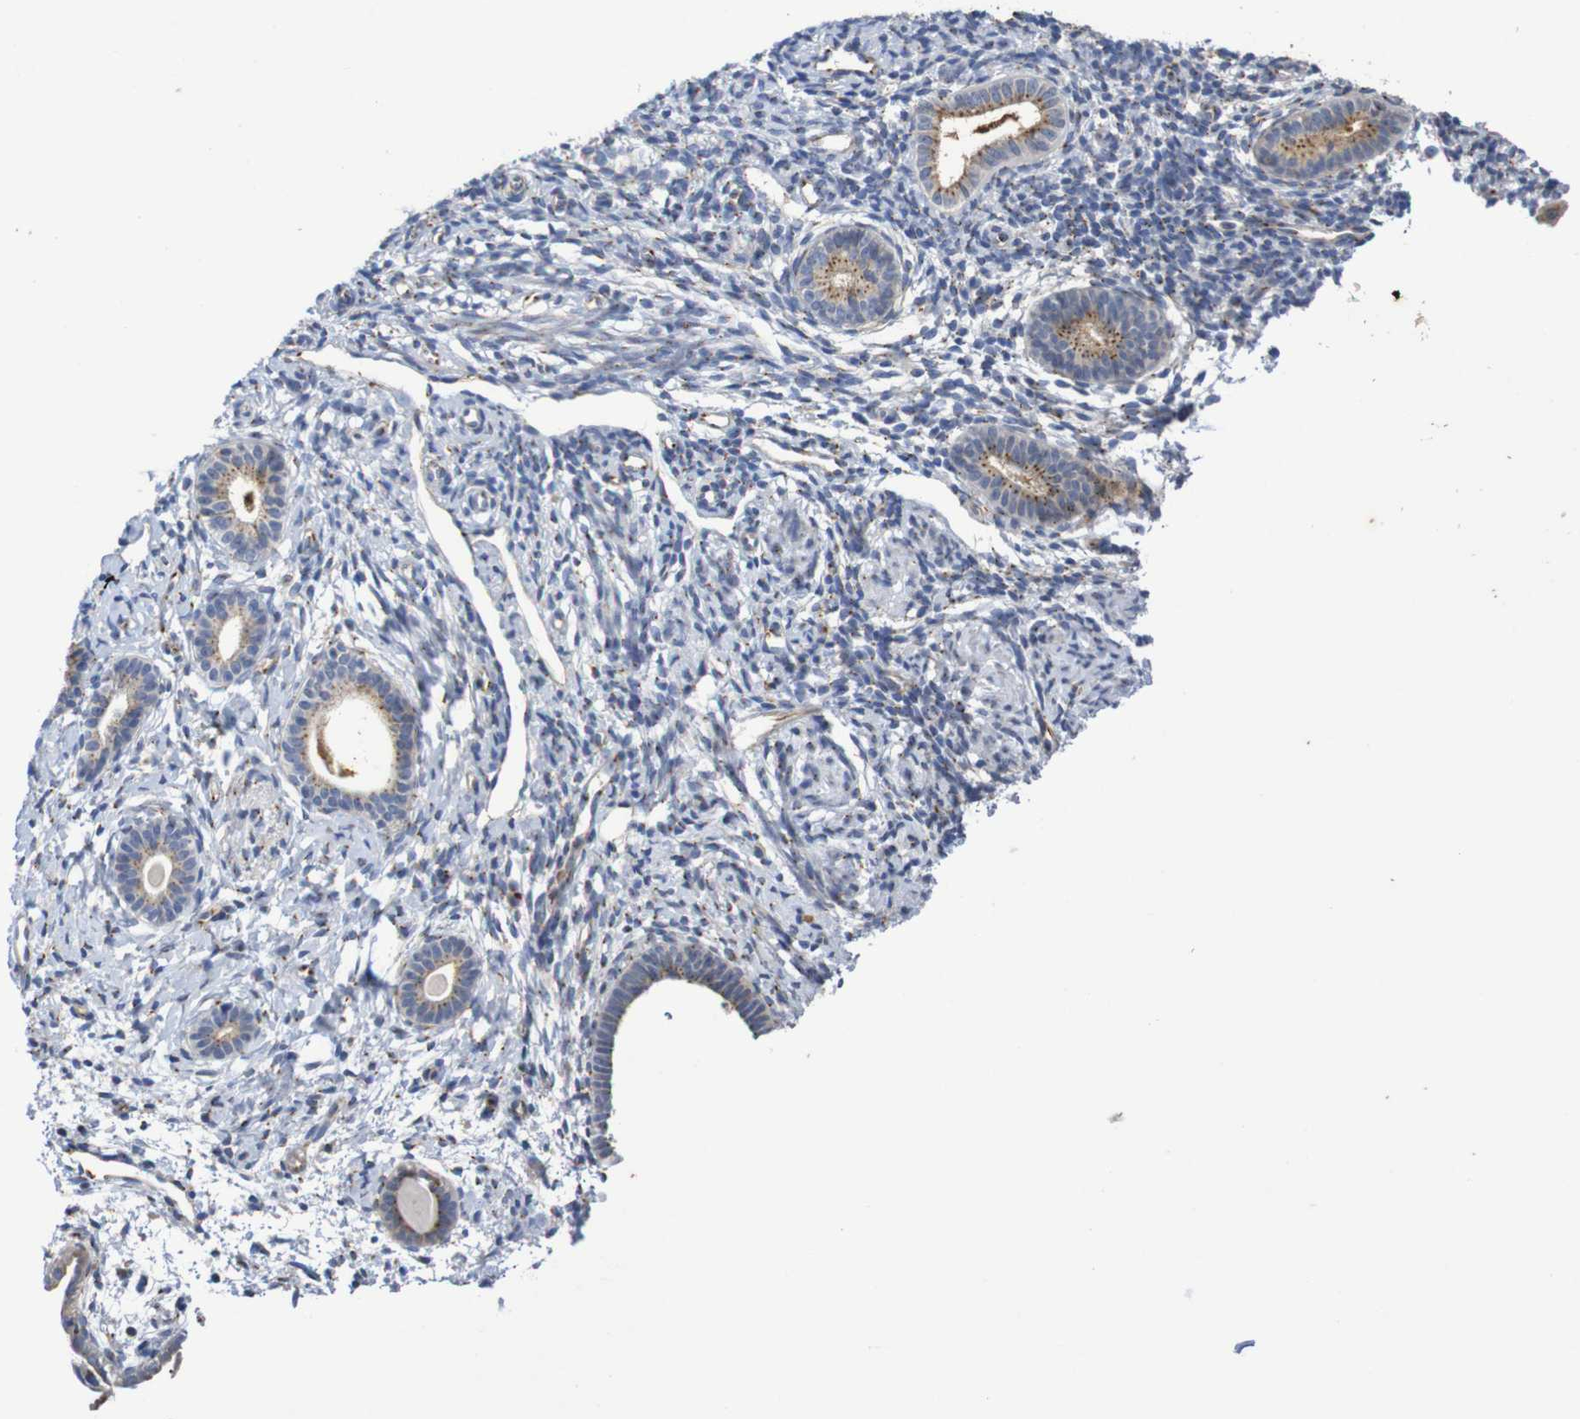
{"staining": {"intensity": "moderate", "quantity": "<25%", "location": "cytoplasmic/membranous"}, "tissue": "endometrium", "cell_type": "Cells in endometrial stroma", "image_type": "normal", "snomed": [{"axis": "morphology", "description": "Normal tissue, NOS"}, {"axis": "topography", "description": "Endometrium"}], "caption": "Moderate cytoplasmic/membranous positivity is appreciated in about <25% of cells in endometrial stroma in normal endometrium. The staining is performed using DAB brown chromogen to label protein expression. The nuclei are counter-stained blue using hematoxylin.", "gene": "DCP2", "patient": {"sex": "female", "age": 71}}